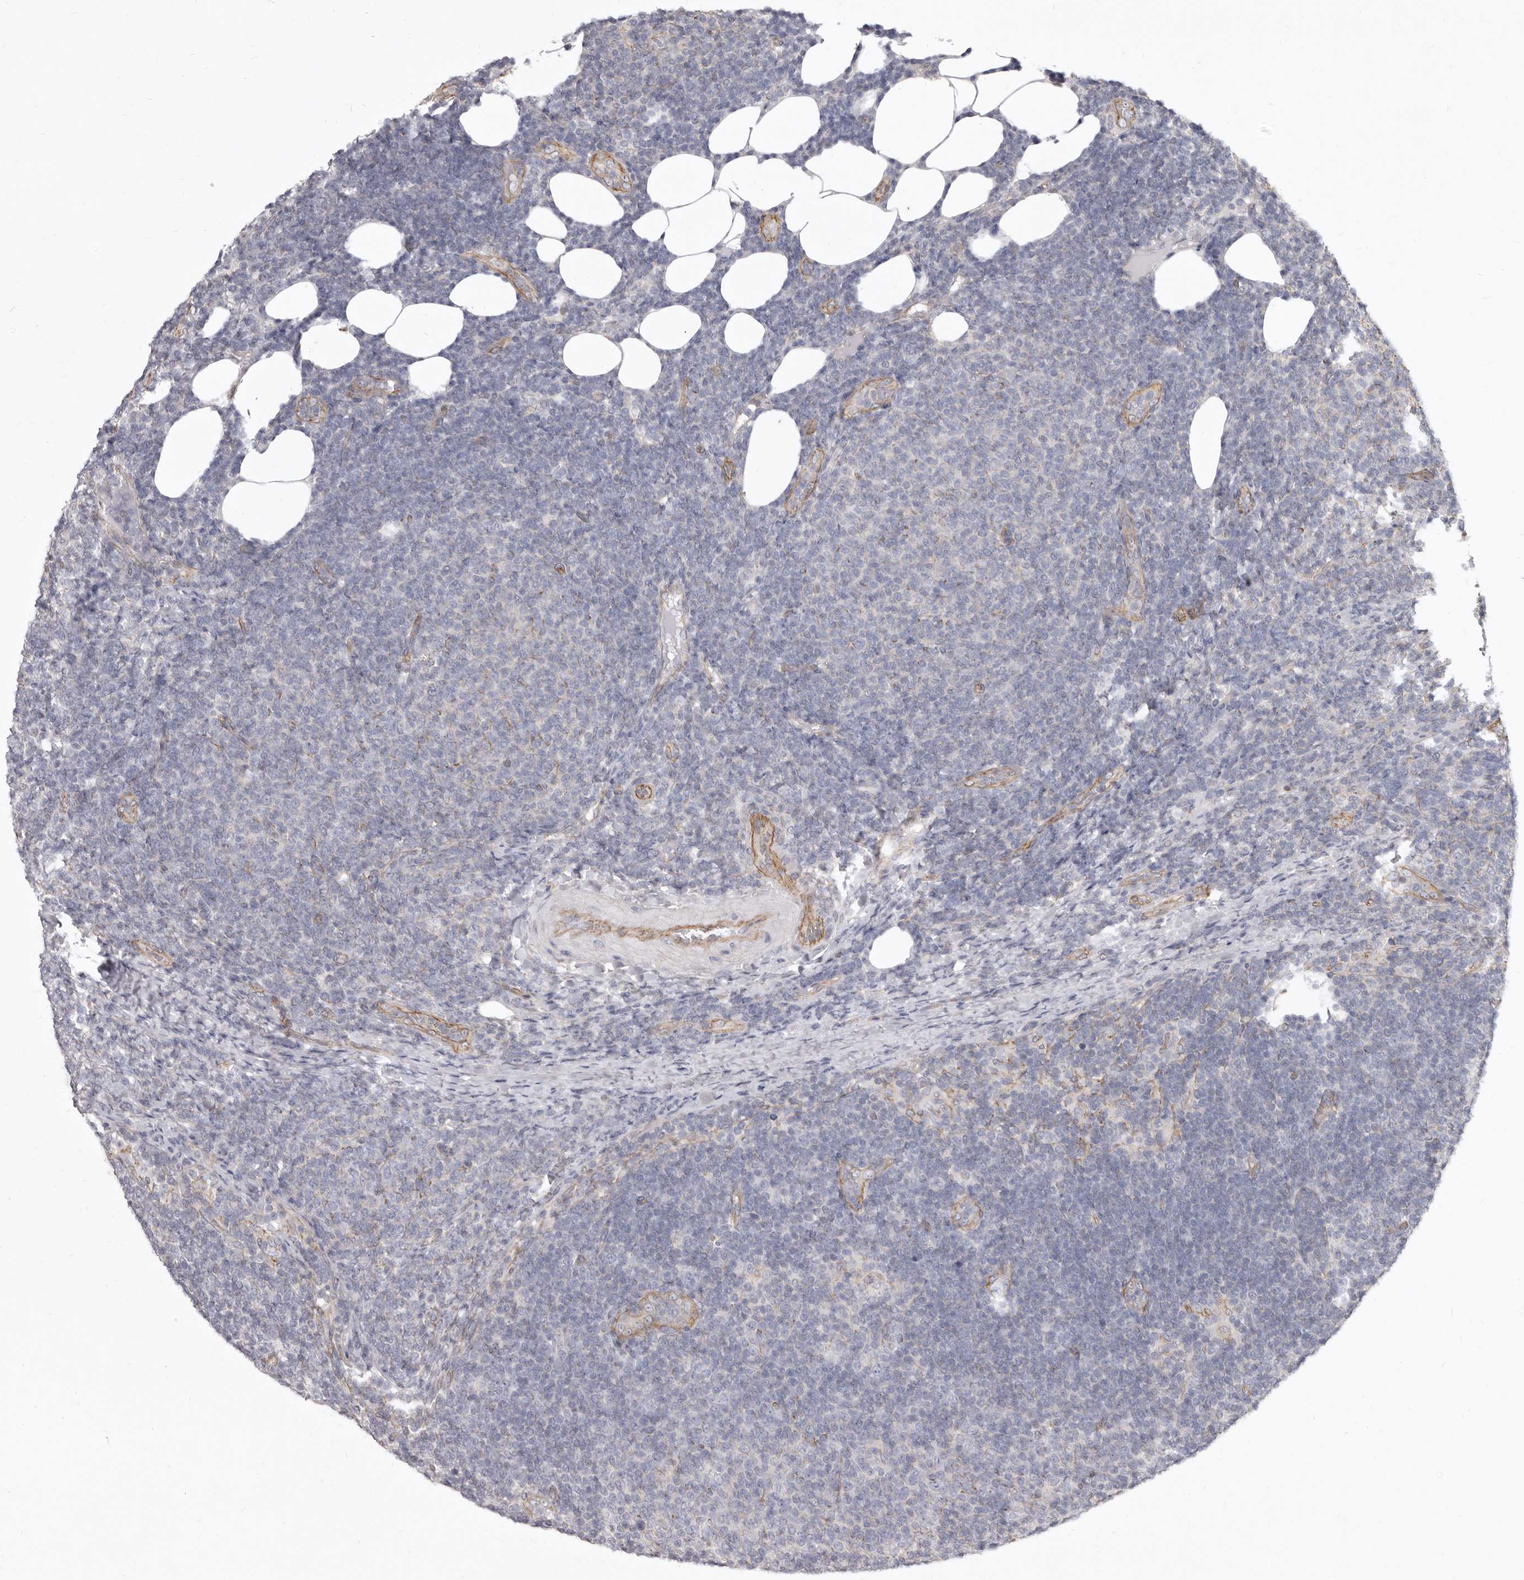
{"staining": {"intensity": "negative", "quantity": "none", "location": "none"}, "tissue": "lymphoma", "cell_type": "Tumor cells", "image_type": "cancer", "snomed": [{"axis": "morphology", "description": "Malignant lymphoma, non-Hodgkin's type, Low grade"}, {"axis": "topography", "description": "Lymph node"}], "caption": "Image shows no significant protein expression in tumor cells of malignant lymphoma, non-Hodgkin's type (low-grade). (DAB immunohistochemistry (IHC) with hematoxylin counter stain).", "gene": "P2RX6", "patient": {"sex": "male", "age": 66}}